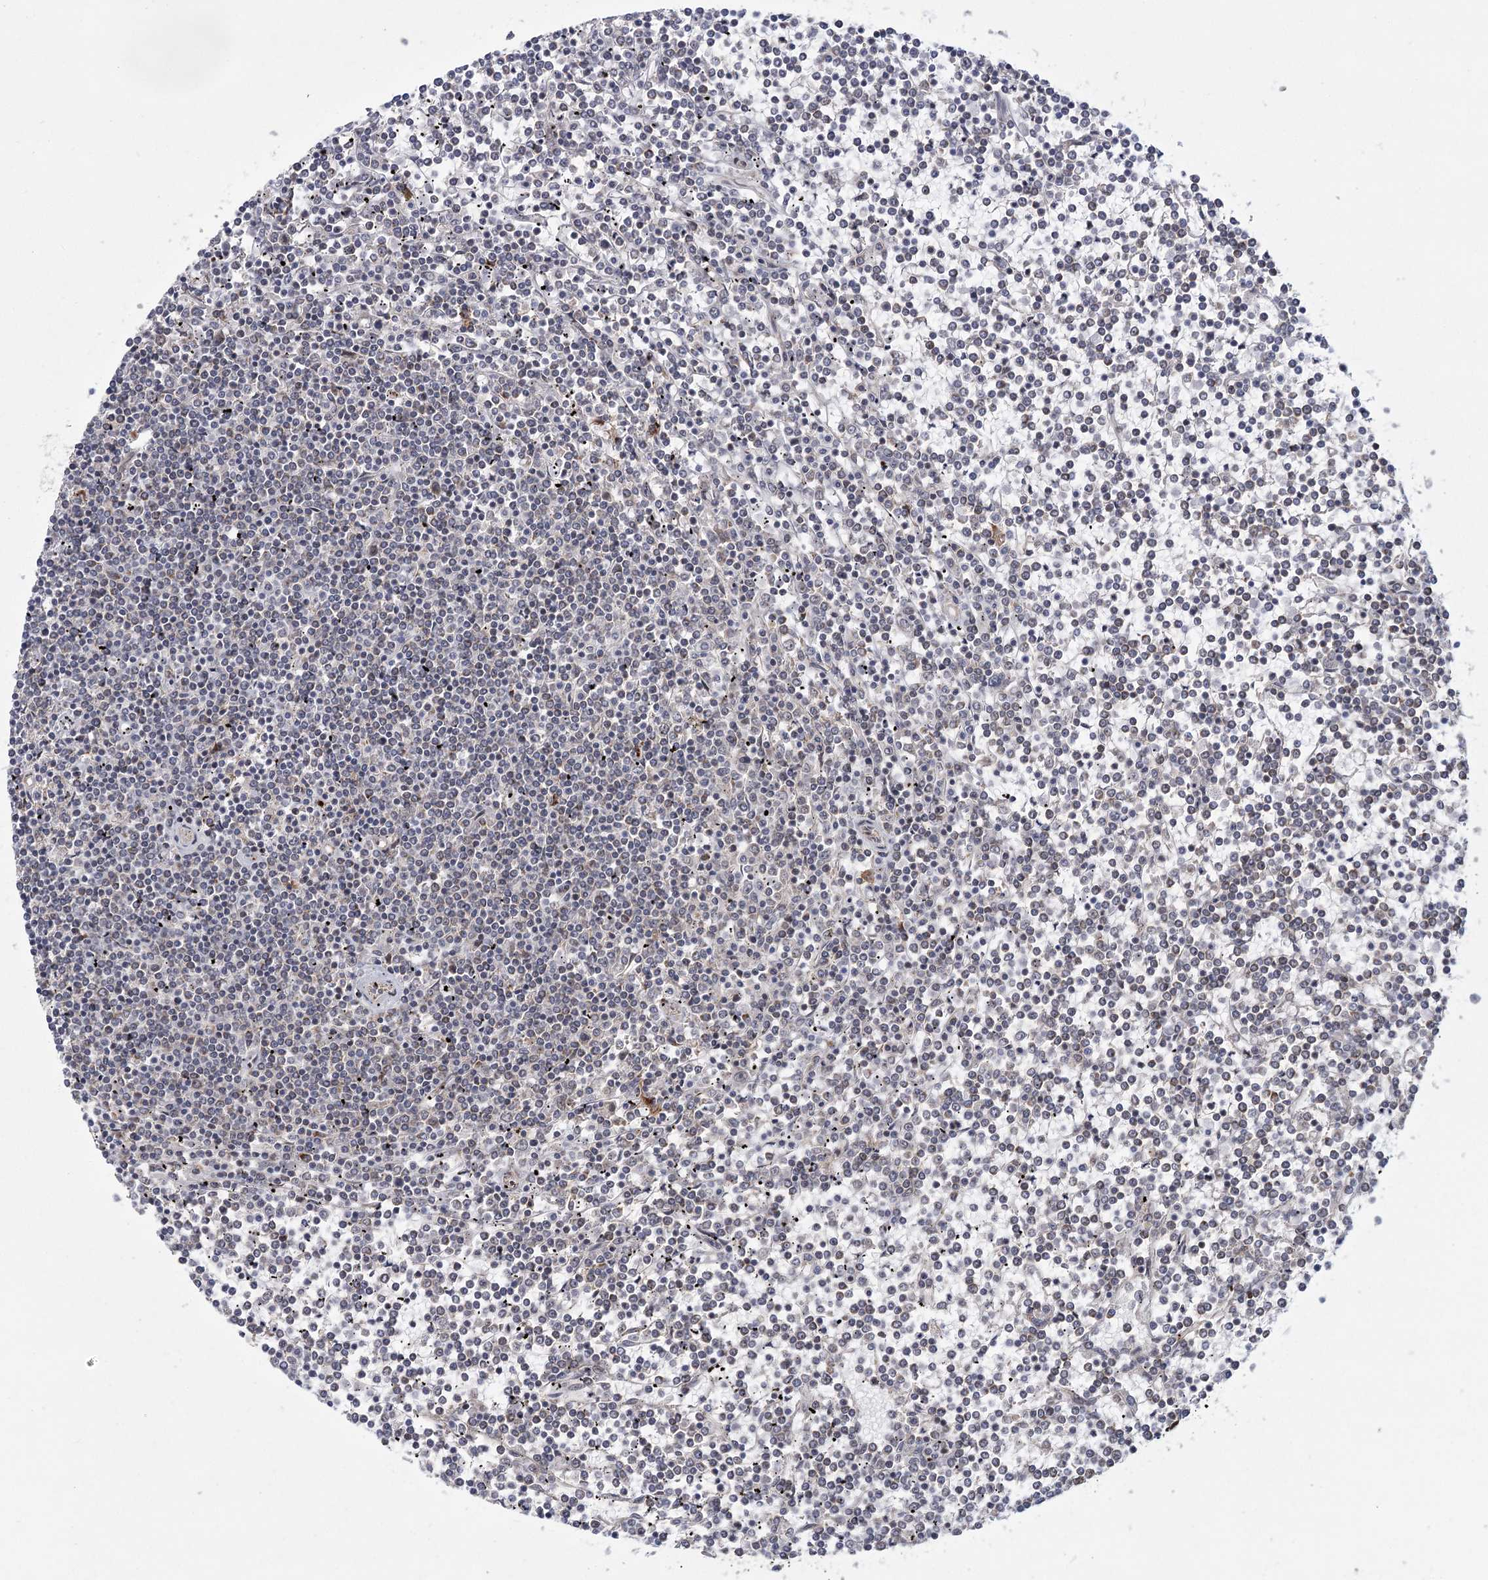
{"staining": {"intensity": "negative", "quantity": "none", "location": "none"}, "tissue": "lymphoma", "cell_type": "Tumor cells", "image_type": "cancer", "snomed": [{"axis": "morphology", "description": "Malignant lymphoma, non-Hodgkin's type, Low grade"}, {"axis": "topography", "description": "Spleen"}], "caption": "The image exhibits no staining of tumor cells in lymphoma.", "gene": "ZCCHC24", "patient": {"sex": "female", "age": 19}}